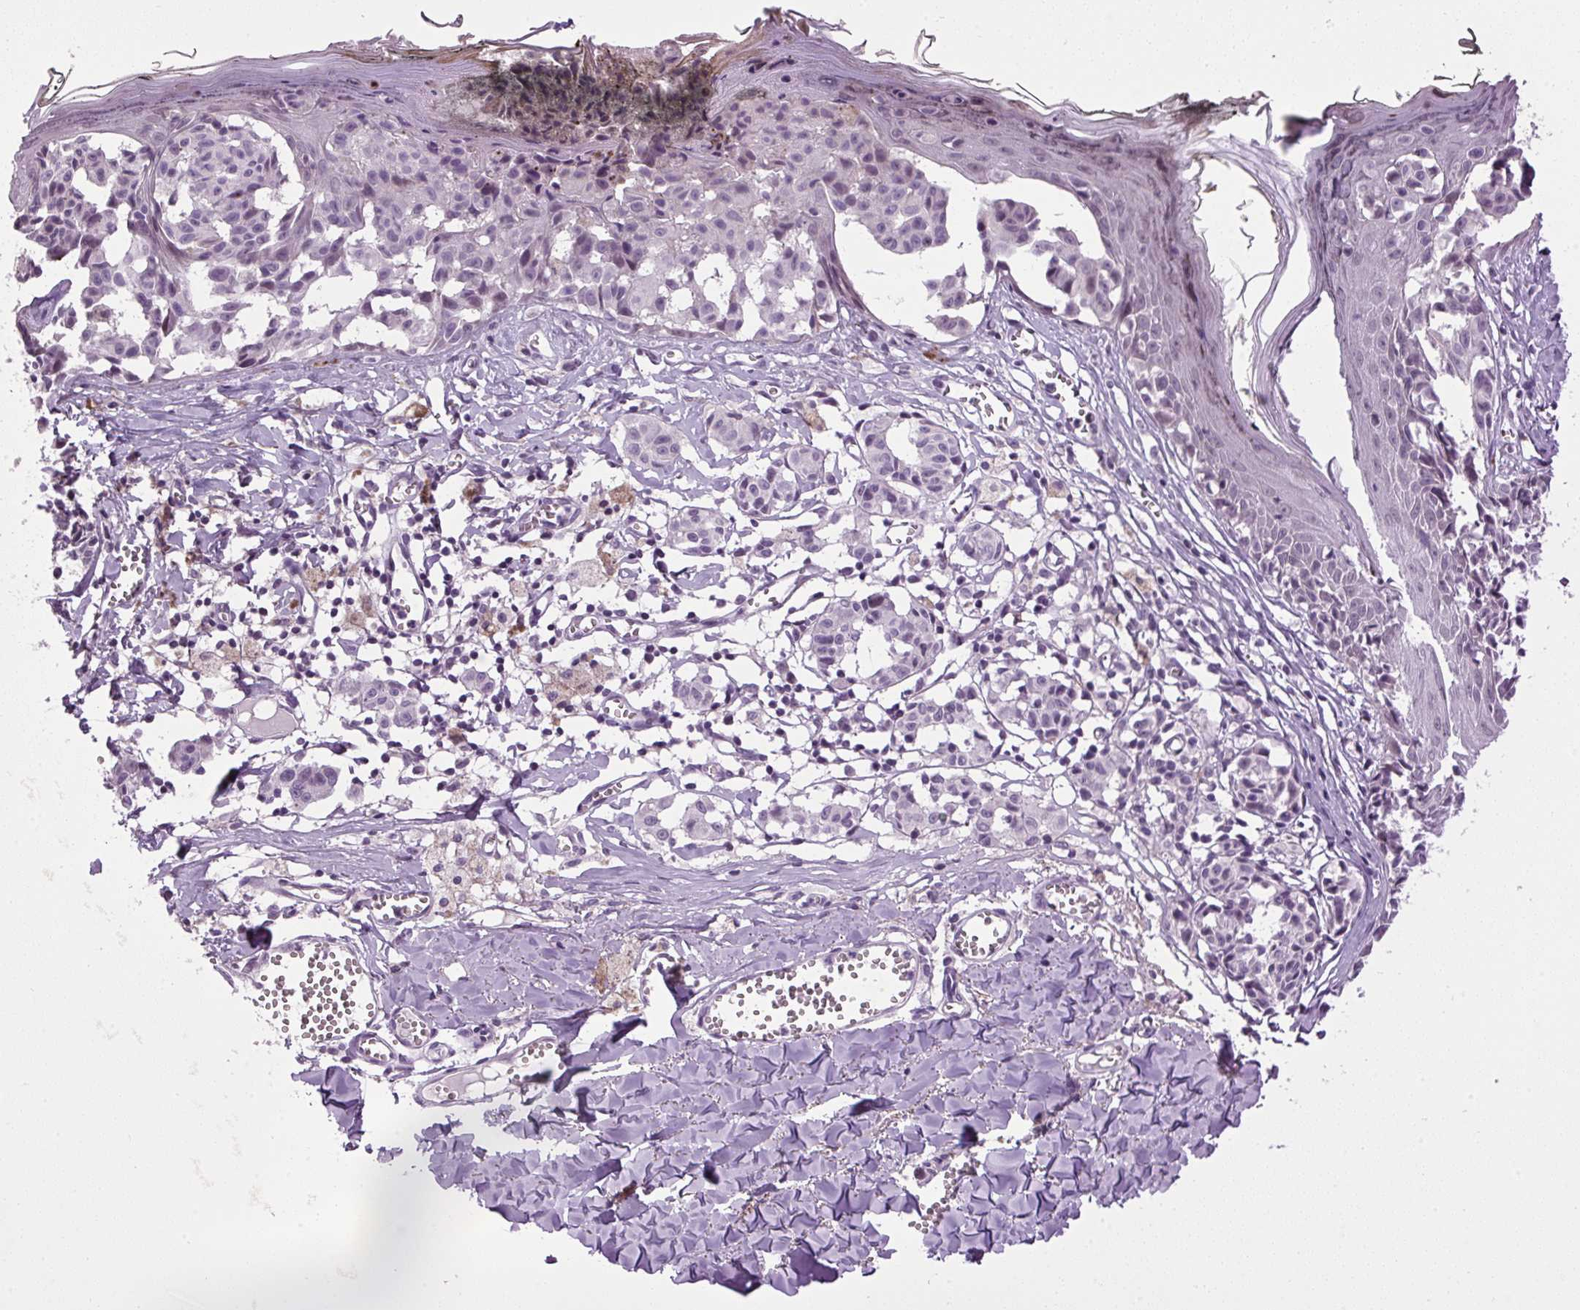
{"staining": {"intensity": "negative", "quantity": "none", "location": "none"}, "tissue": "melanoma", "cell_type": "Tumor cells", "image_type": "cancer", "snomed": [{"axis": "morphology", "description": "Malignant melanoma, NOS"}, {"axis": "topography", "description": "Skin"}], "caption": "This is a photomicrograph of immunohistochemistry staining of melanoma, which shows no staining in tumor cells.", "gene": "A1CF", "patient": {"sex": "female", "age": 43}}